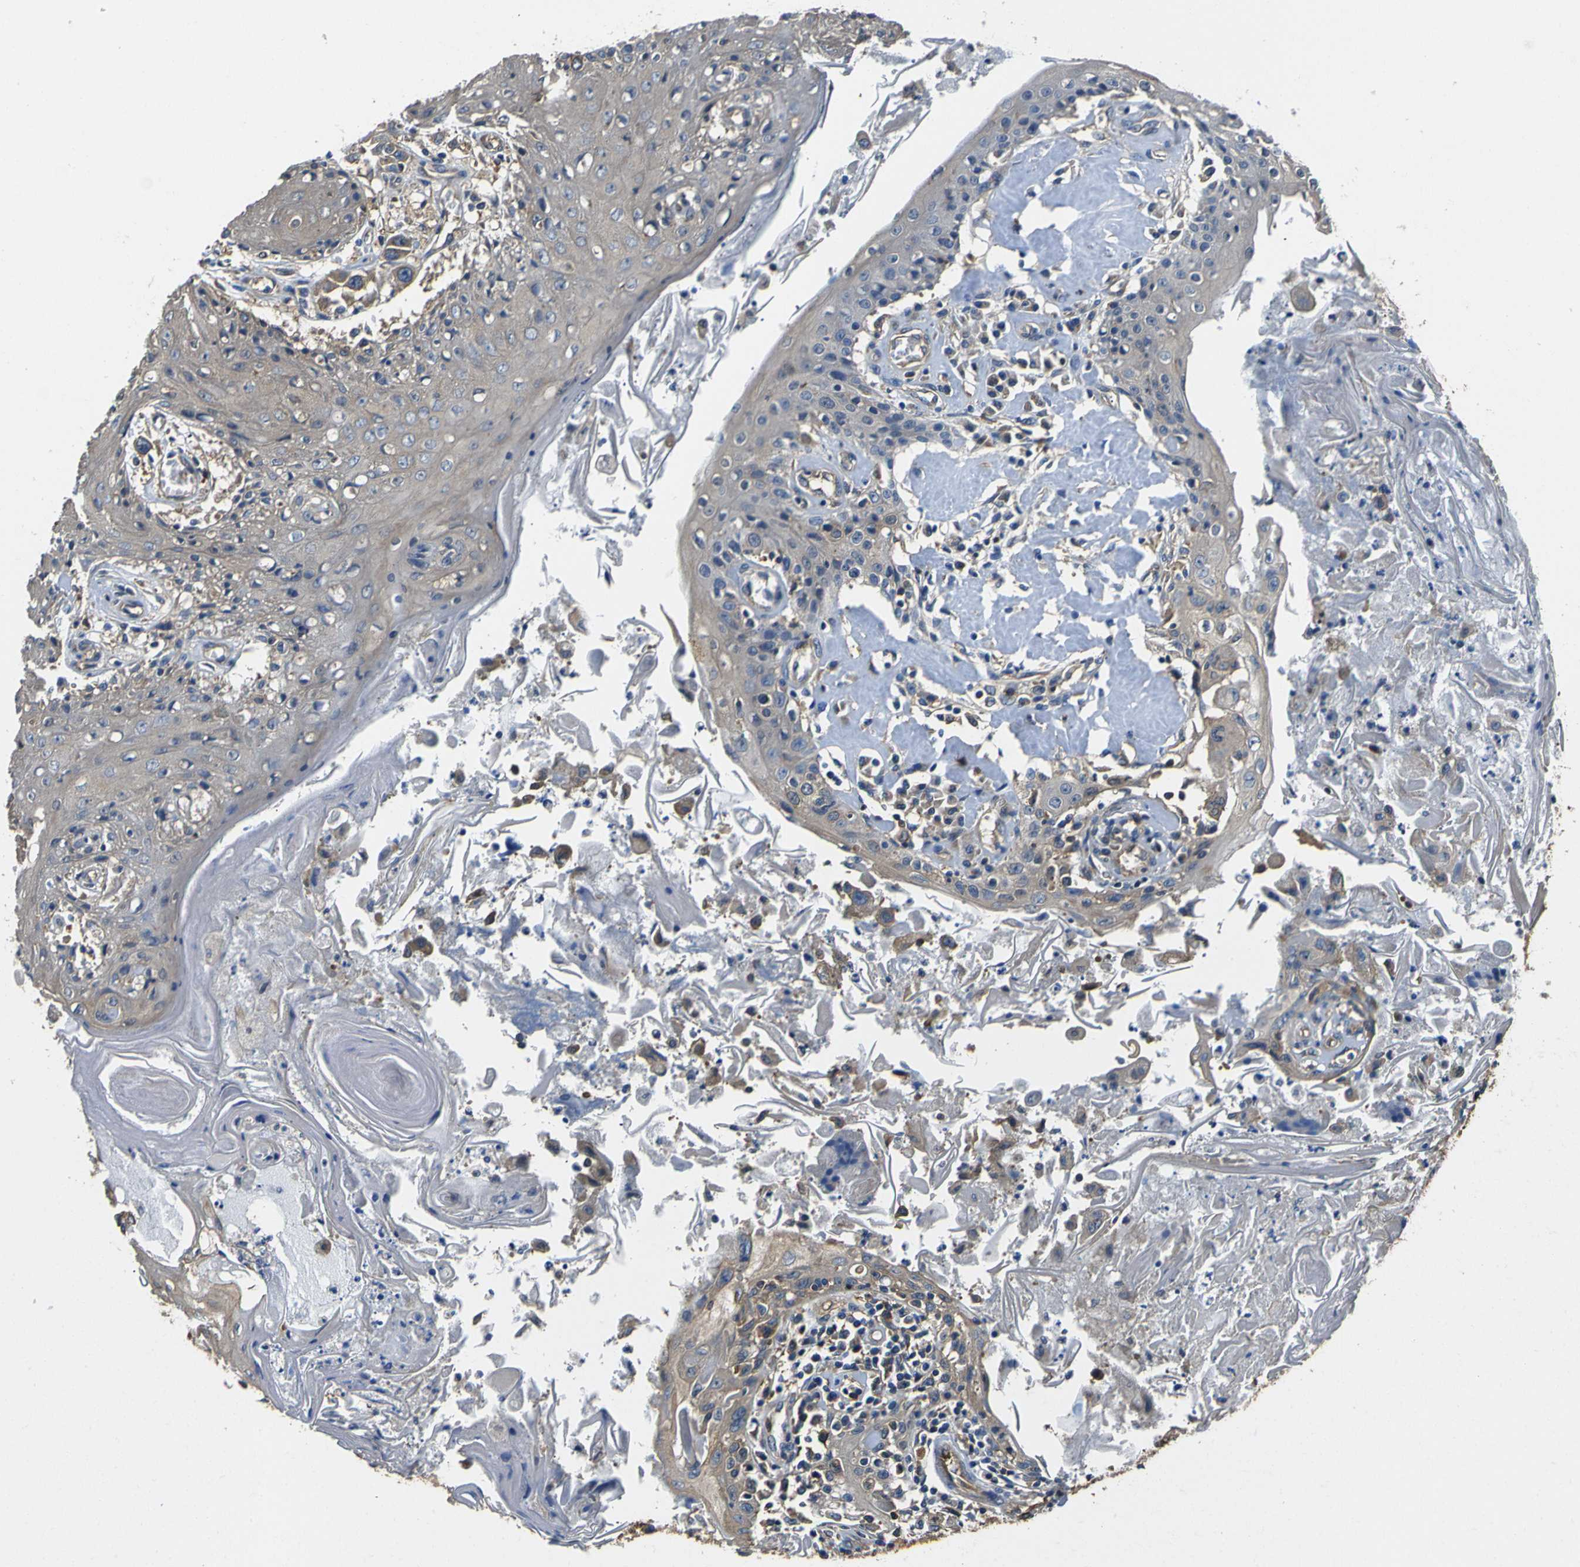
{"staining": {"intensity": "weak", "quantity": "<25%", "location": "cytoplasmic/membranous"}, "tissue": "head and neck cancer", "cell_type": "Tumor cells", "image_type": "cancer", "snomed": [{"axis": "morphology", "description": "Squamous cell carcinoma, NOS"}, {"axis": "topography", "description": "Oral tissue"}, {"axis": "topography", "description": "Head-Neck"}], "caption": "The immunohistochemistry (IHC) histopathology image has no significant staining in tumor cells of head and neck cancer (squamous cell carcinoma) tissue.", "gene": "TUBB", "patient": {"sex": "female", "age": 76}}